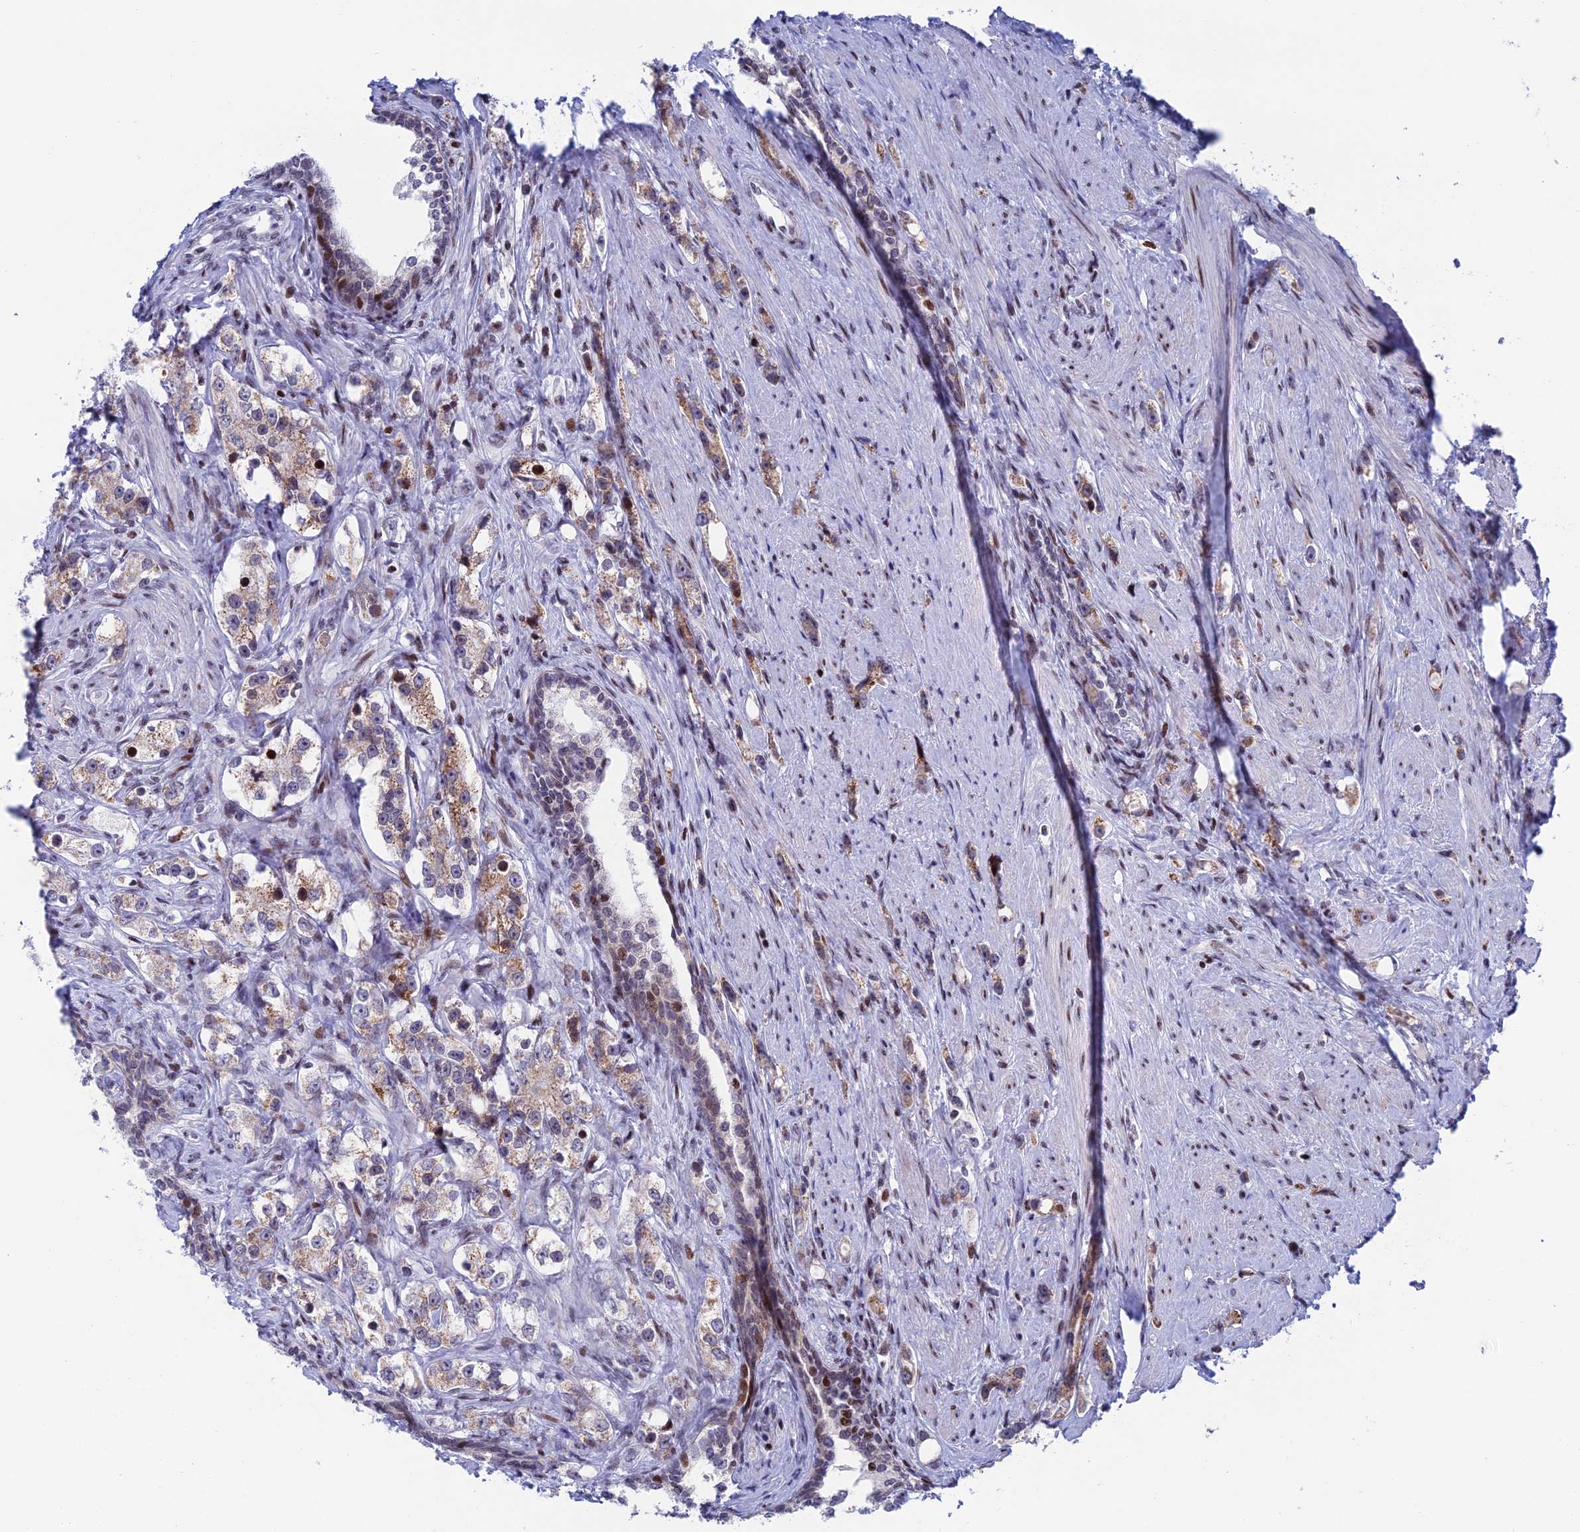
{"staining": {"intensity": "moderate", "quantity": "25%-75%", "location": "cytoplasmic/membranous"}, "tissue": "prostate cancer", "cell_type": "Tumor cells", "image_type": "cancer", "snomed": [{"axis": "morphology", "description": "Adenocarcinoma, High grade"}, {"axis": "topography", "description": "Prostate"}], "caption": "Immunohistochemistry photomicrograph of prostate cancer stained for a protein (brown), which demonstrates medium levels of moderate cytoplasmic/membranous staining in about 25%-75% of tumor cells.", "gene": "AFF3", "patient": {"sex": "male", "age": 63}}